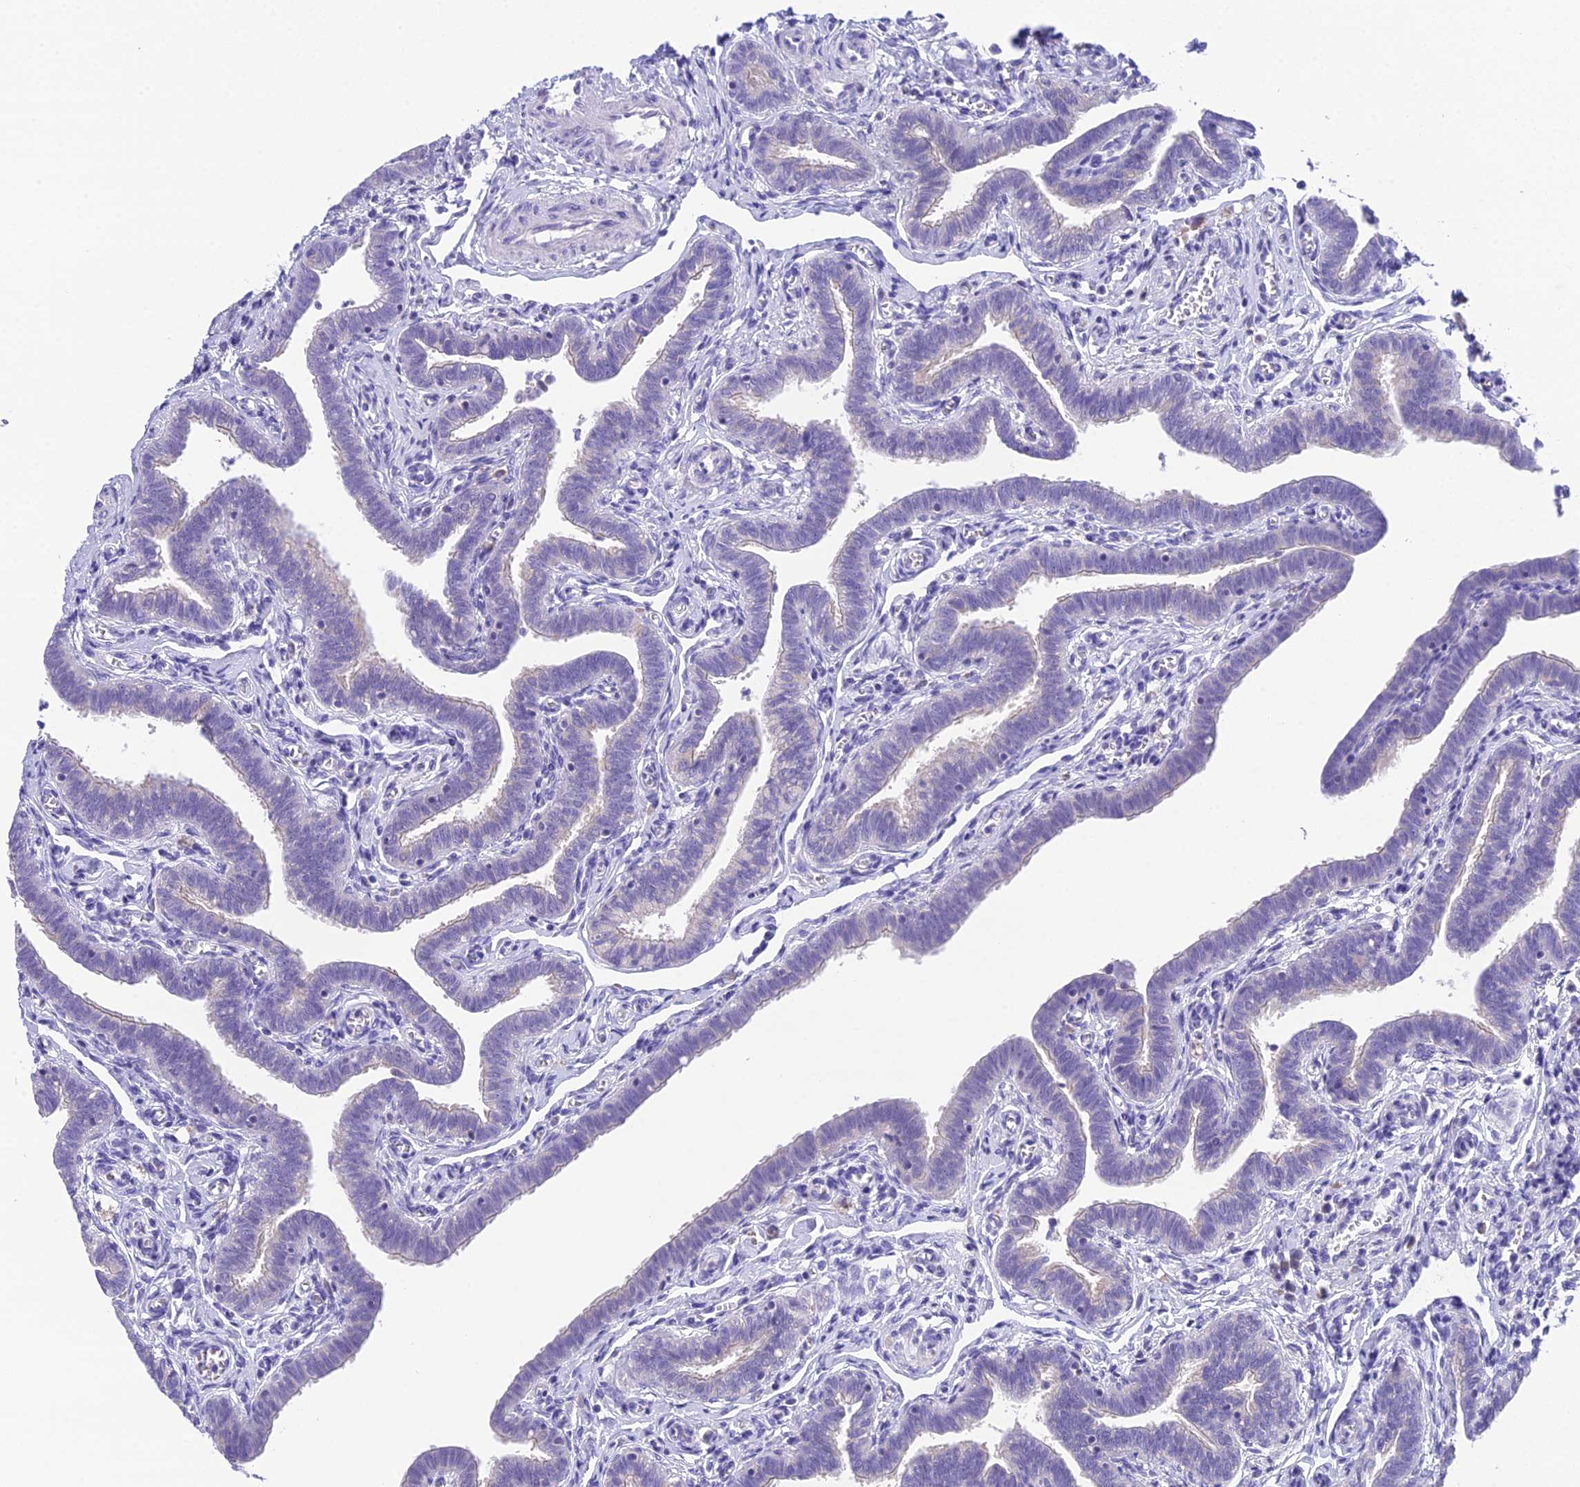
{"staining": {"intensity": "negative", "quantity": "none", "location": "none"}, "tissue": "fallopian tube", "cell_type": "Glandular cells", "image_type": "normal", "snomed": [{"axis": "morphology", "description": "Normal tissue, NOS"}, {"axis": "topography", "description": "Fallopian tube"}], "caption": "Immunohistochemistry histopathology image of unremarkable fallopian tube: human fallopian tube stained with DAB exhibits no significant protein positivity in glandular cells.", "gene": "KIAA0408", "patient": {"sex": "female", "age": 36}}